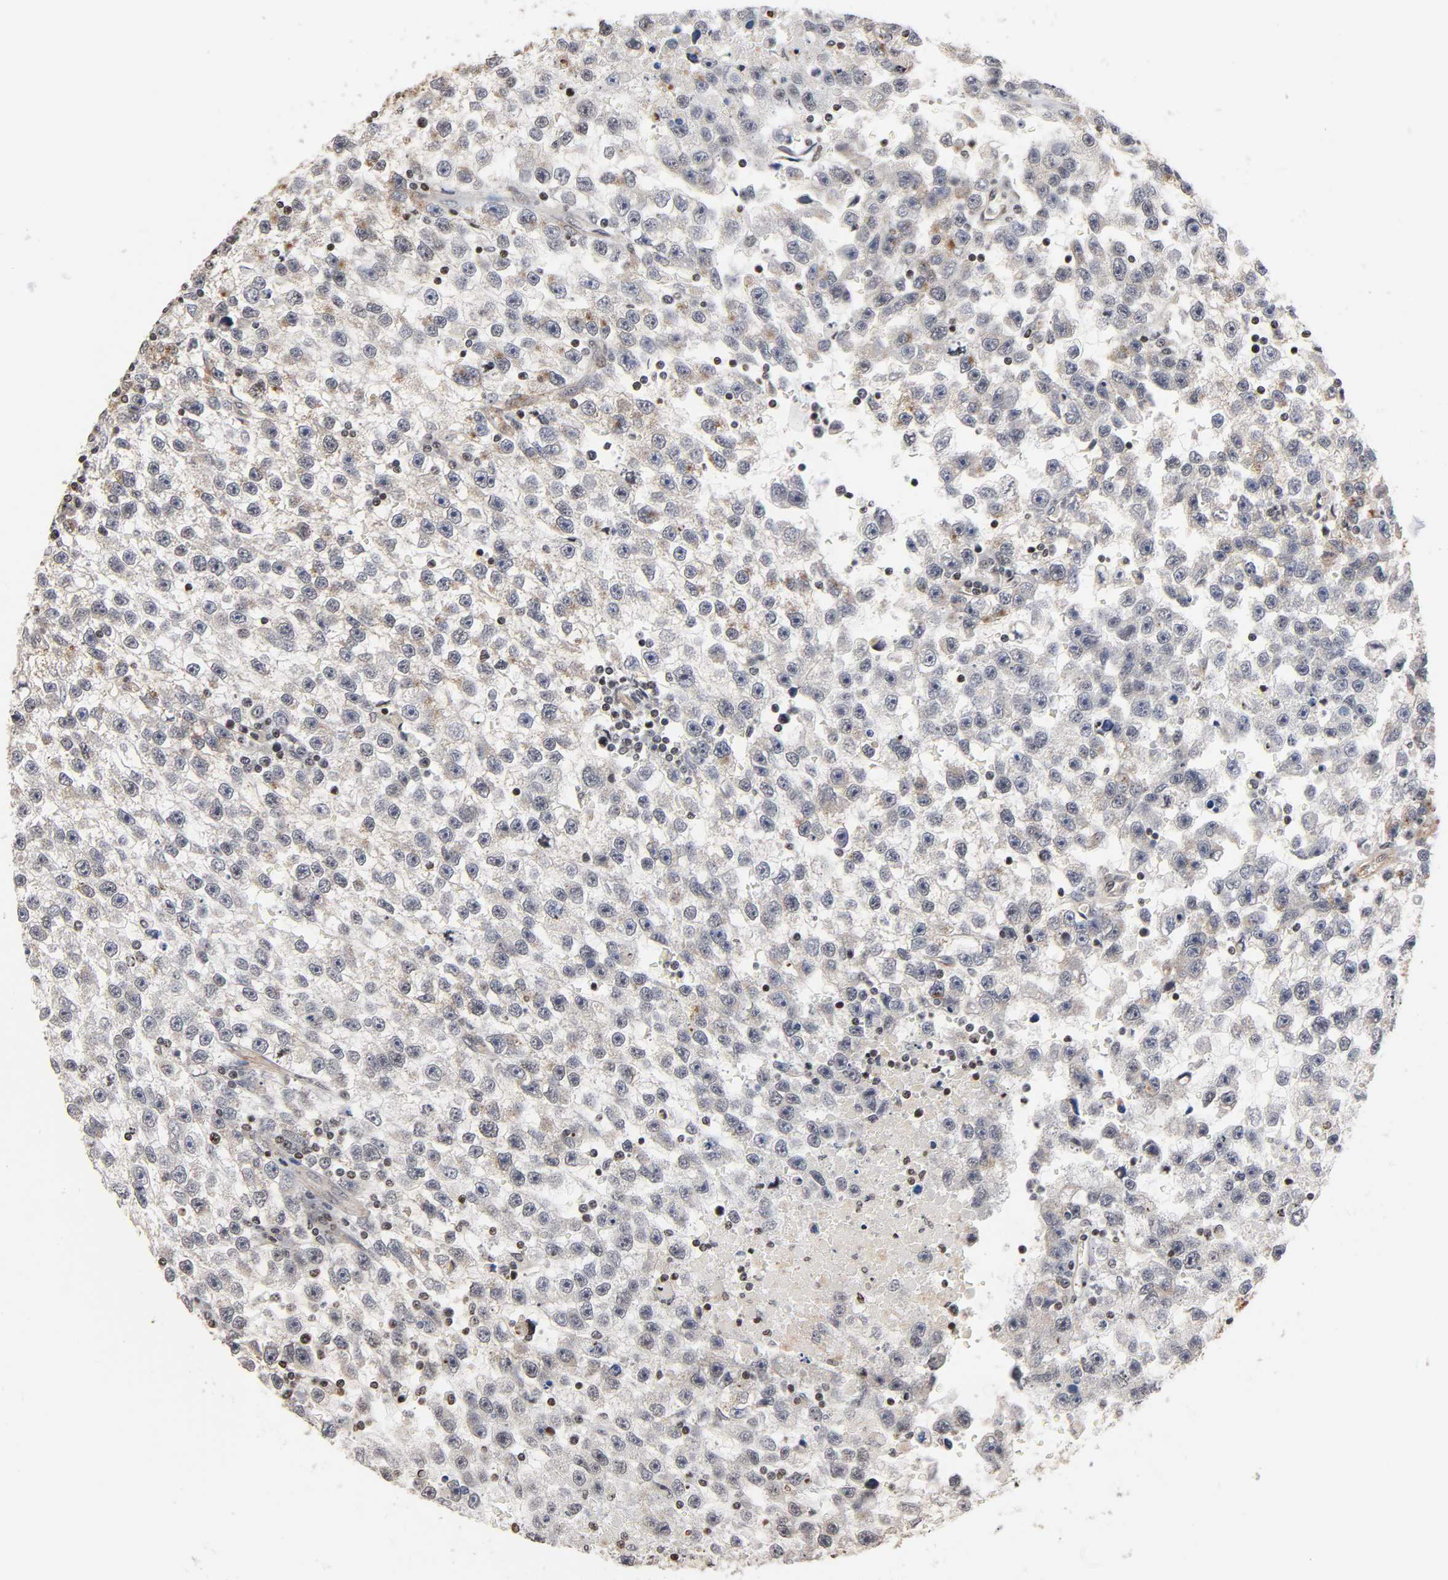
{"staining": {"intensity": "negative", "quantity": "none", "location": "none"}, "tissue": "testis cancer", "cell_type": "Tumor cells", "image_type": "cancer", "snomed": [{"axis": "morphology", "description": "Seminoma, NOS"}, {"axis": "topography", "description": "Testis"}], "caption": "Immunohistochemical staining of testis cancer (seminoma) reveals no significant positivity in tumor cells.", "gene": "ITGAV", "patient": {"sex": "male", "age": 33}}